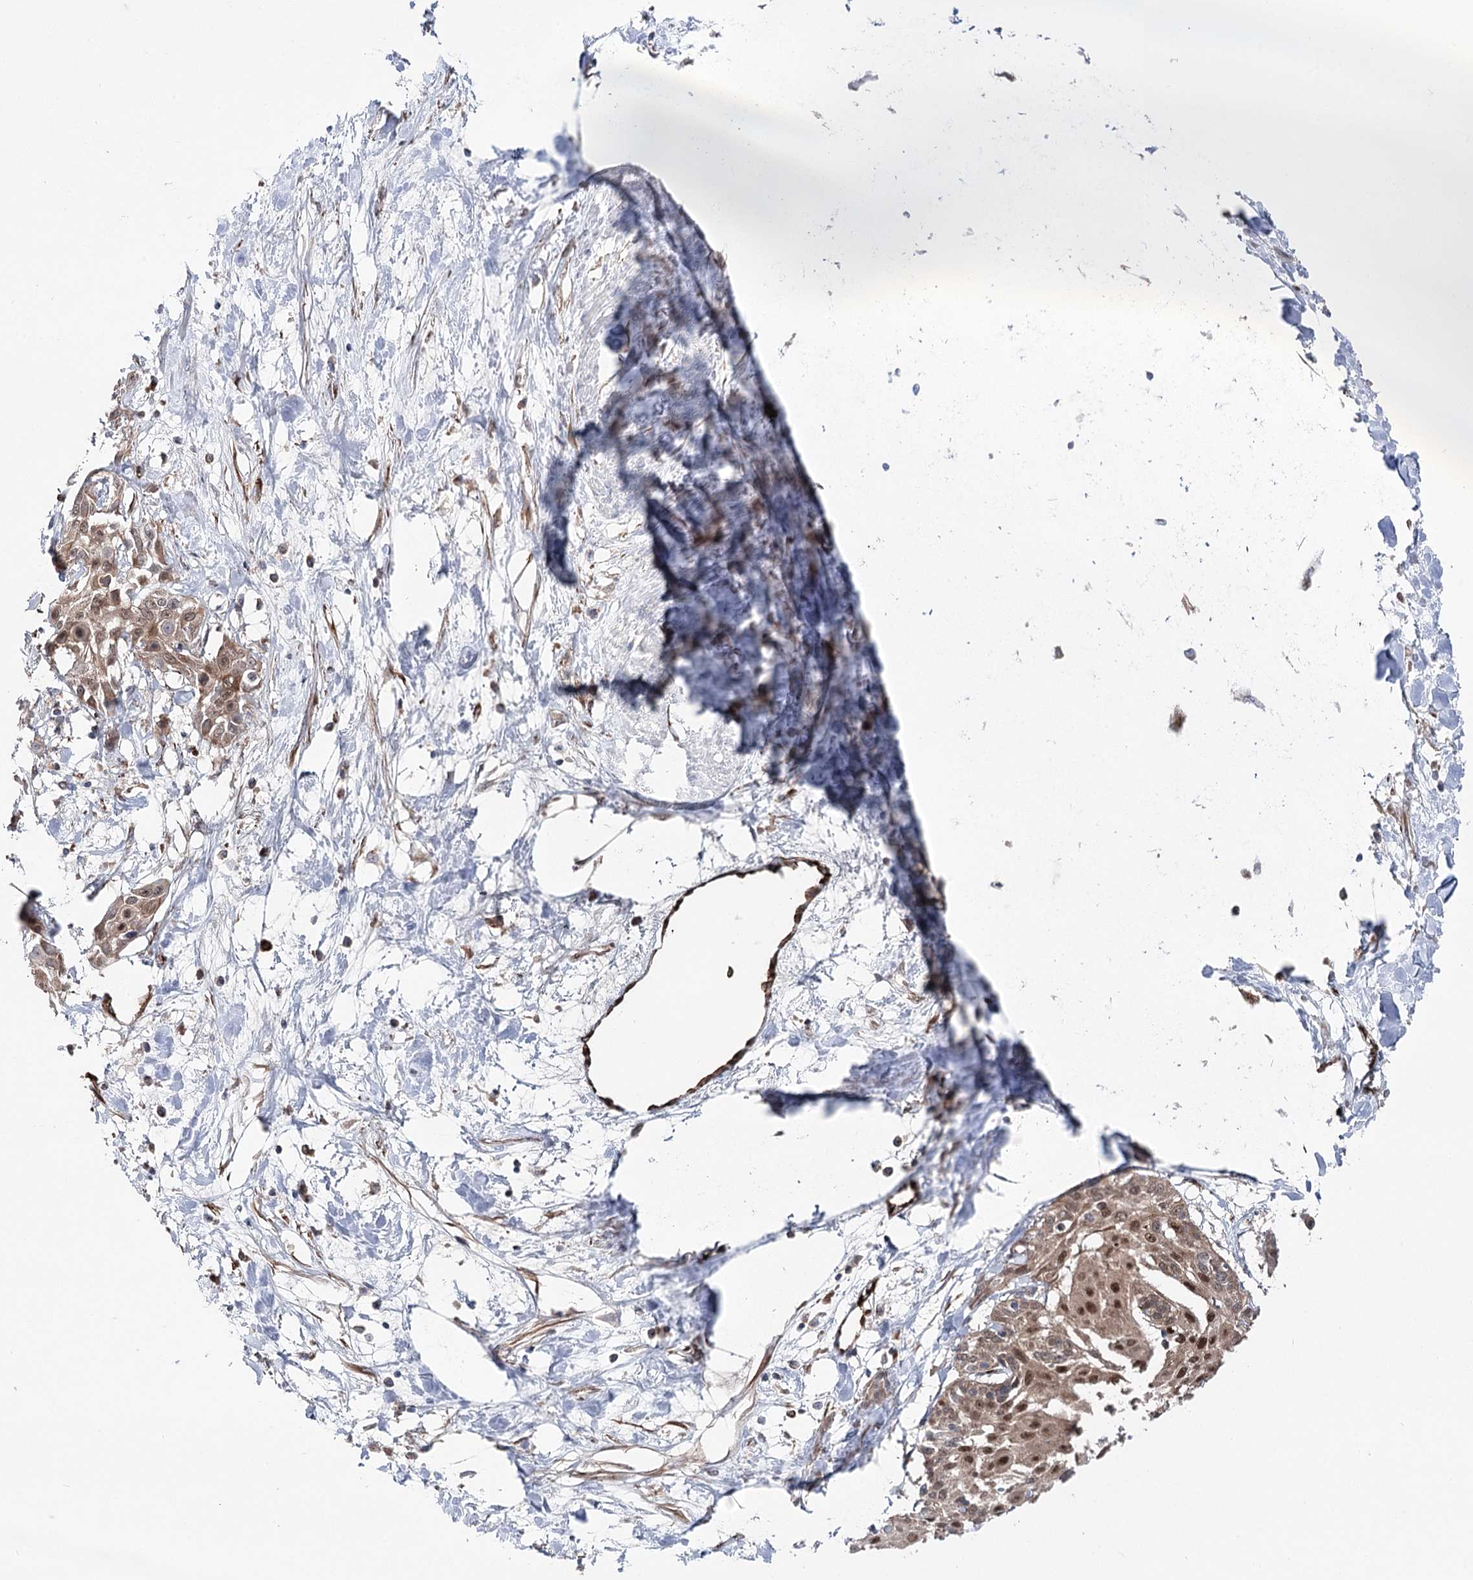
{"staining": {"intensity": "moderate", "quantity": ">75%", "location": "cytoplasmic/membranous,nuclear"}, "tissue": "cervical cancer", "cell_type": "Tumor cells", "image_type": "cancer", "snomed": [{"axis": "morphology", "description": "Squamous cell carcinoma, NOS"}, {"axis": "topography", "description": "Cervix"}], "caption": "The micrograph exhibits staining of squamous cell carcinoma (cervical), revealing moderate cytoplasmic/membranous and nuclear protein expression (brown color) within tumor cells. Nuclei are stained in blue.", "gene": "MIB1", "patient": {"sex": "female", "age": 57}}